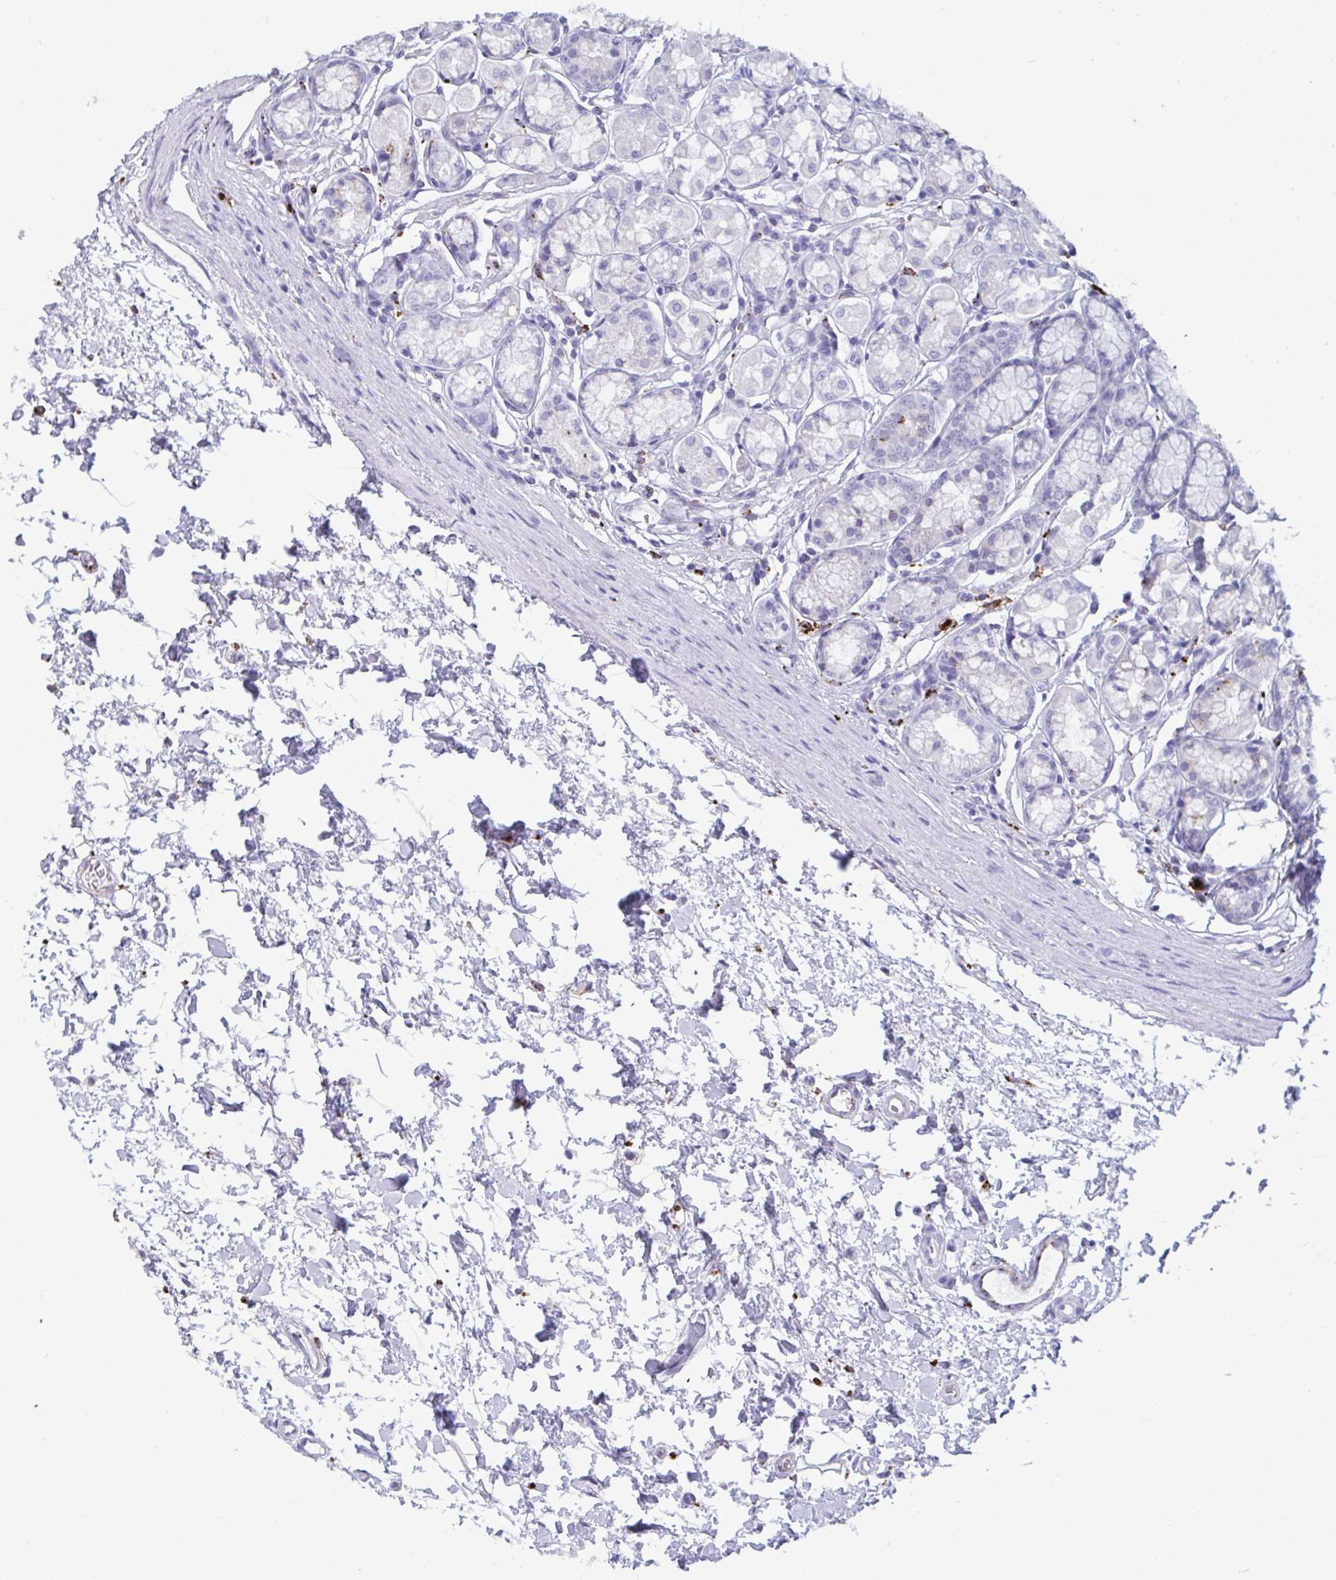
{"staining": {"intensity": "weak", "quantity": "<25%", "location": "cytoplasmic/membranous"}, "tissue": "stomach", "cell_type": "Glandular cells", "image_type": "normal", "snomed": [{"axis": "morphology", "description": "Normal tissue, NOS"}, {"axis": "topography", "description": "Stomach"}, {"axis": "topography", "description": "Stomach, lower"}], "caption": "This is an IHC histopathology image of unremarkable stomach. There is no staining in glandular cells.", "gene": "CPVL", "patient": {"sex": "male", "age": 76}}